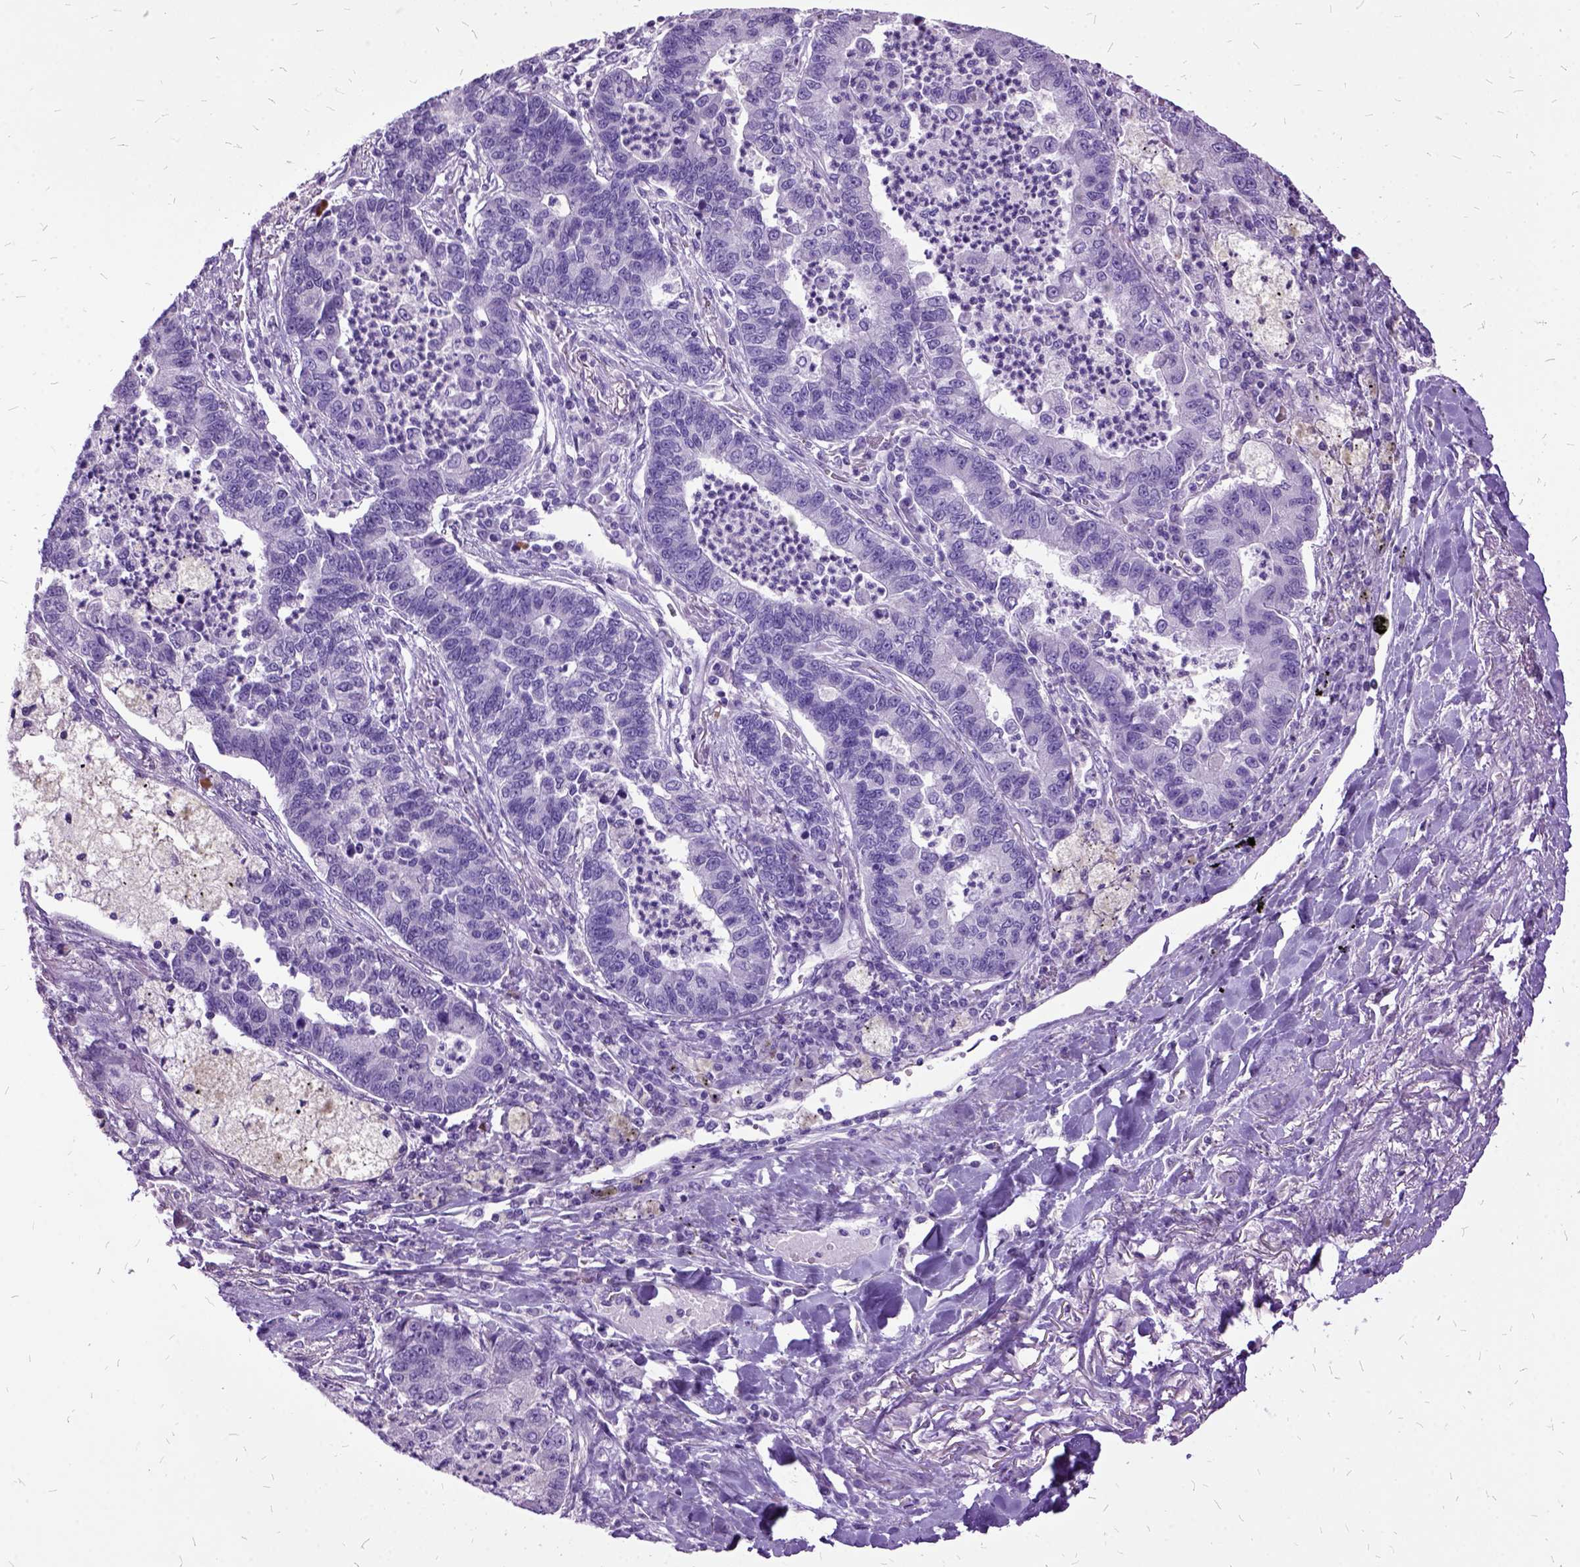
{"staining": {"intensity": "negative", "quantity": "none", "location": "none"}, "tissue": "lung cancer", "cell_type": "Tumor cells", "image_type": "cancer", "snomed": [{"axis": "morphology", "description": "Adenocarcinoma, NOS"}, {"axis": "topography", "description": "Lung"}], "caption": "A histopathology image of human lung cancer (adenocarcinoma) is negative for staining in tumor cells.", "gene": "MME", "patient": {"sex": "female", "age": 57}}